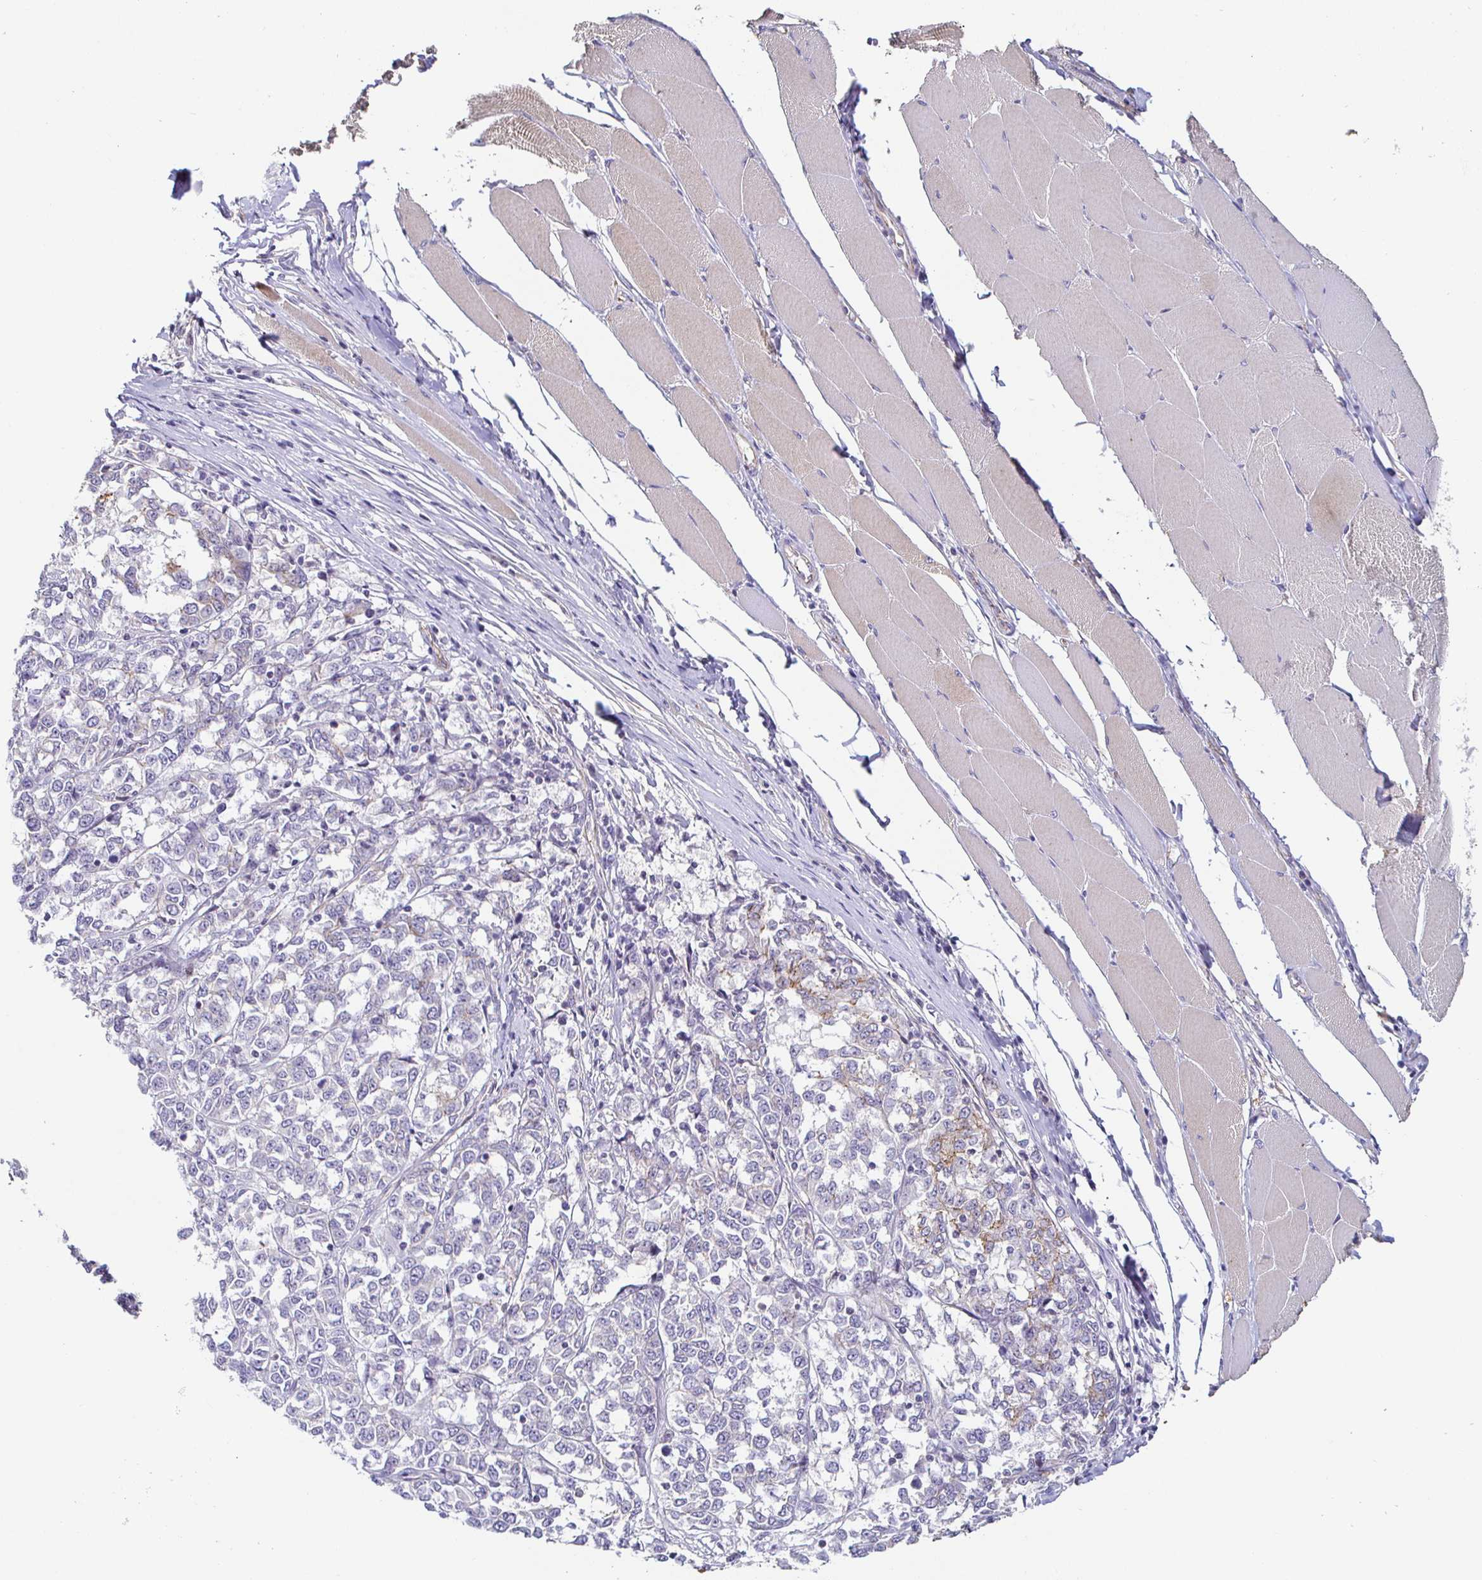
{"staining": {"intensity": "negative", "quantity": "none", "location": "none"}, "tissue": "melanoma", "cell_type": "Tumor cells", "image_type": "cancer", "snomed": [{"axis": "morphology", "description": "Malignant melanoma, NOS"}, {"axis": "topography", "description": "Skin"}], "caption": "The image displays no staining of tumor cells in melanoma.", "gene": "PIWIL3", "patient": {"sex": "female", "age": 72}}